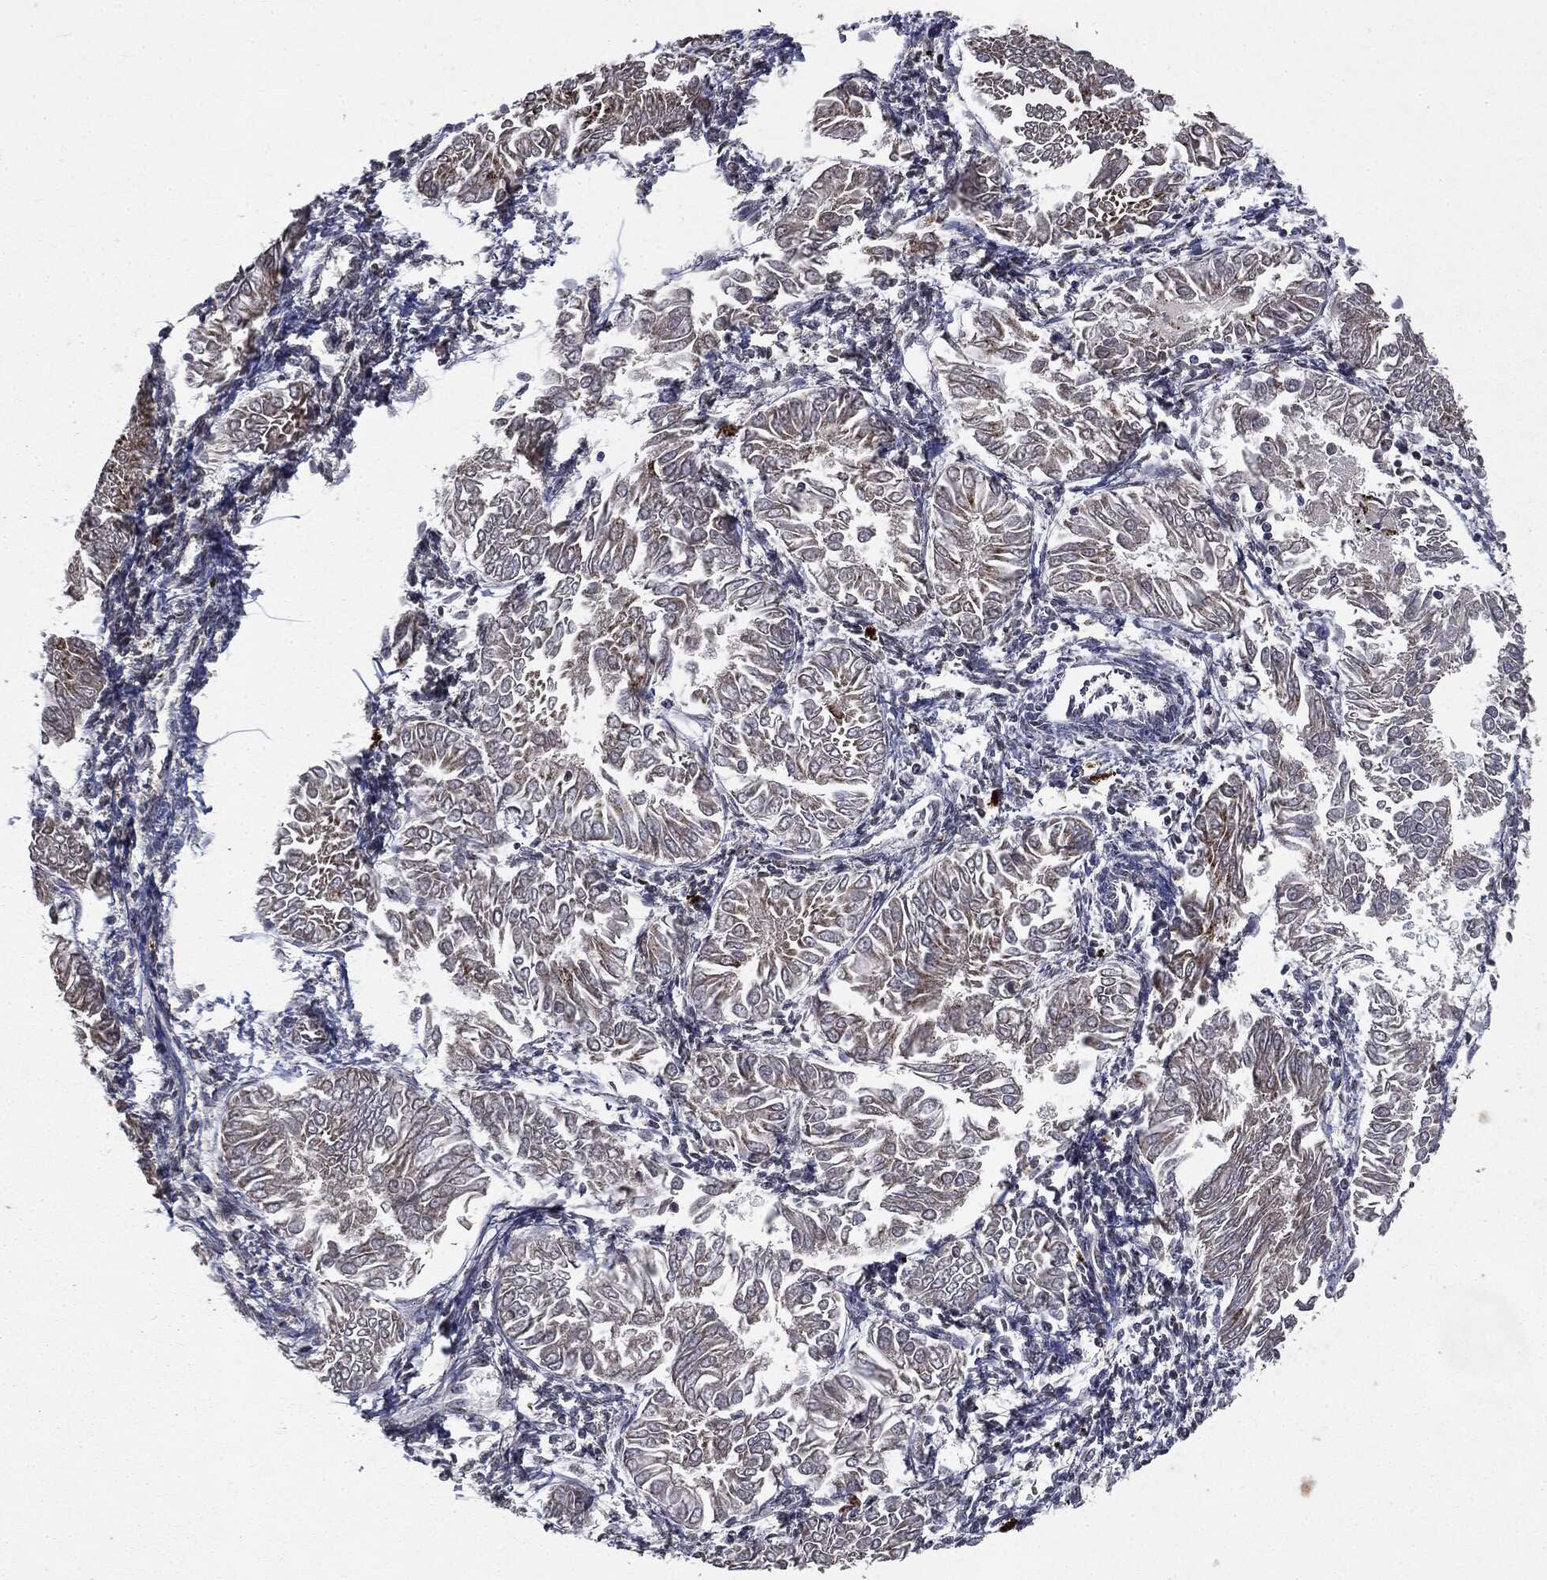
{"staining": {"intensity": "weak", "quantity": ">75%", "location": "cytoplasmic/membranous"}, "tissue": "endometrial cancer", "cell_type": "Tumor cells", "image_type": "cancer", "snomed": [{"axis": "morphology", "description": "Adenocarcinoma, NOS"}, {"axis": "topography", "description": "Endometrium"}], "caption": "Immunohistochemistry micrograph of neoplastic tissue: human endometrial cancer (adenocarcinoma) stained using immunohistochemistry reveals low levels of weak protein expression localized specifically in the cytoplasmic/membranous of tumor cells, appearing as a cytoplasmic/membranous brown color.", "gene": "PLPPR2", "patient": {"sex": "female", "age": 53}}